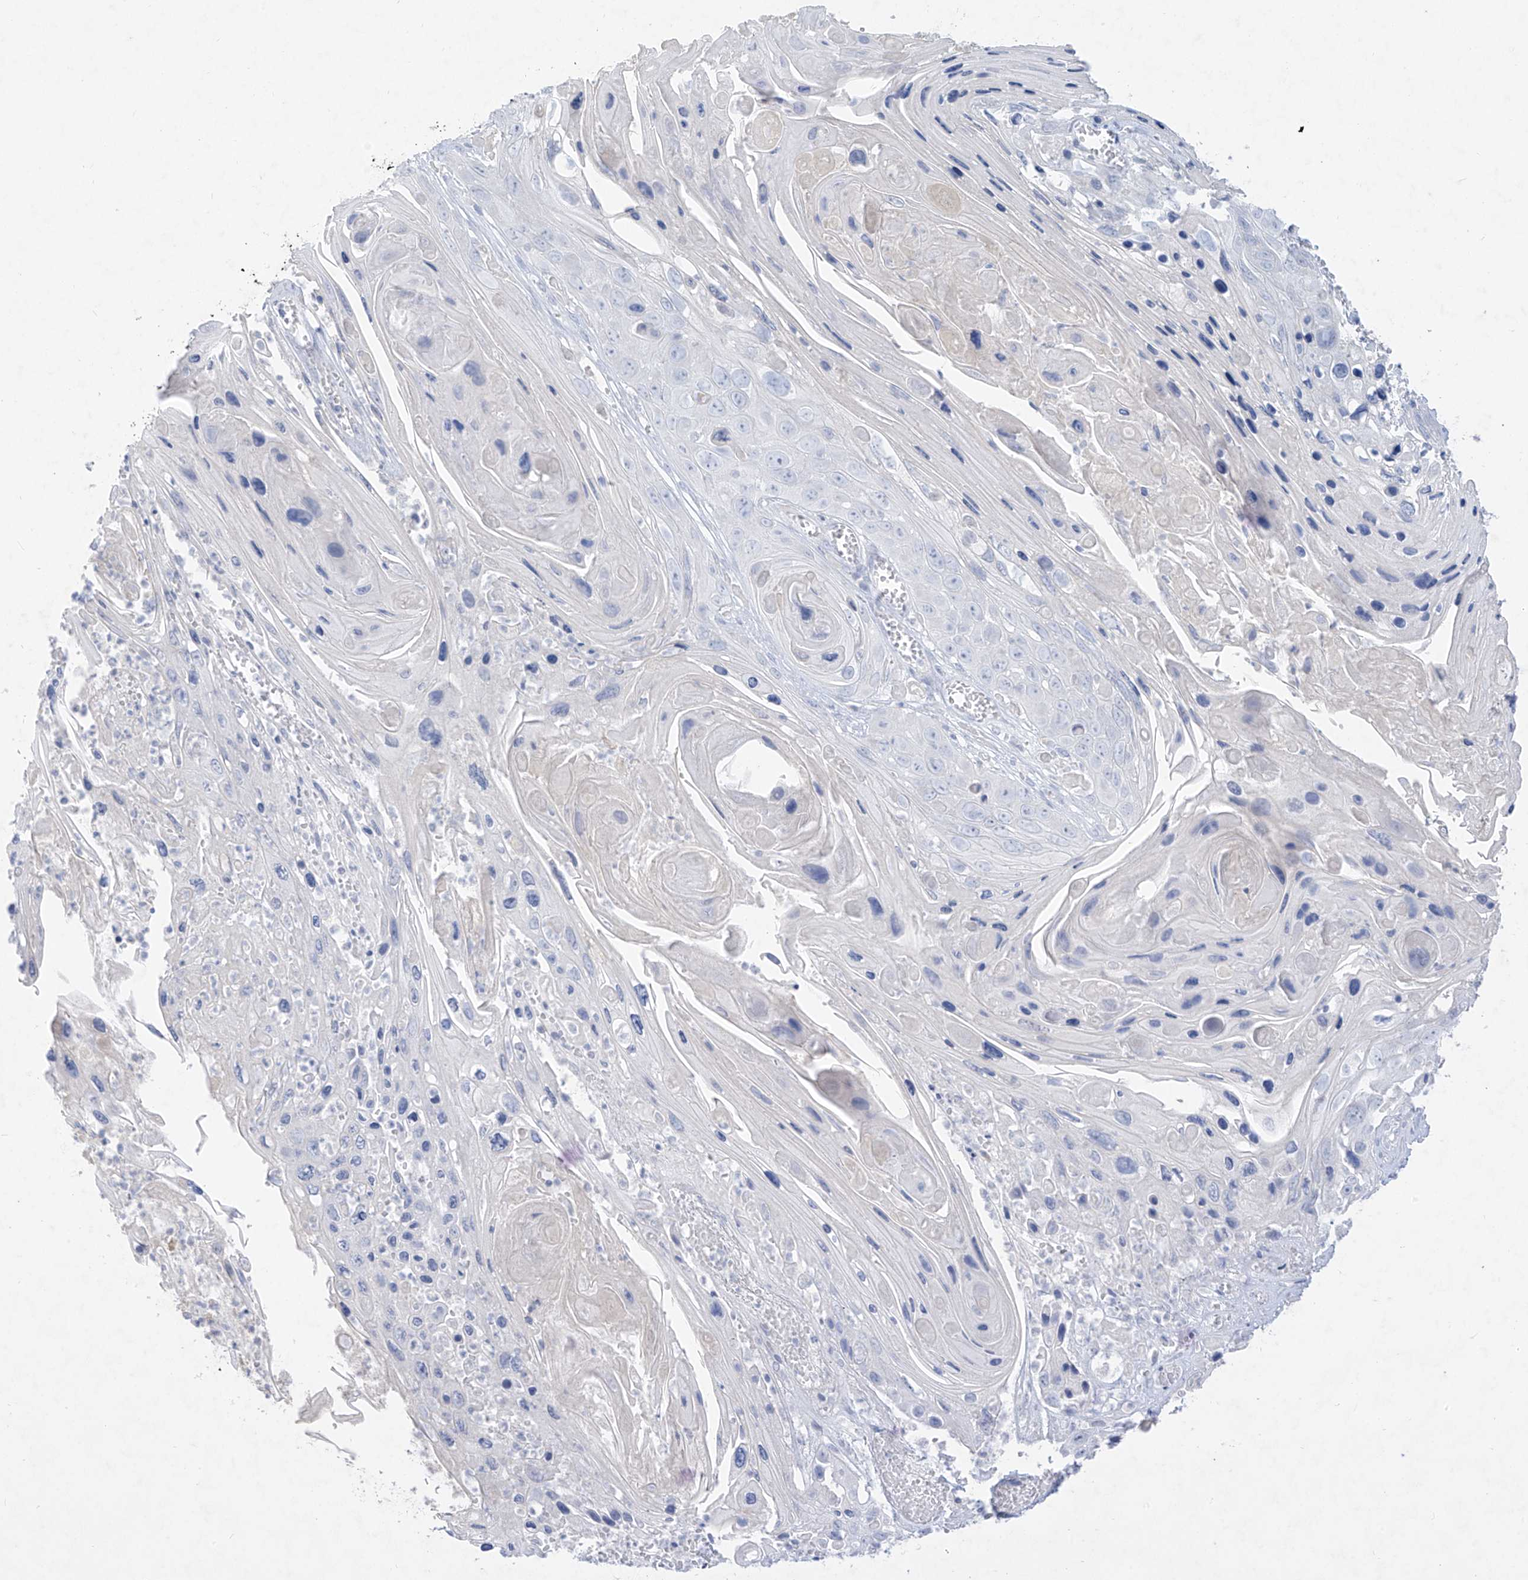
{"staining": {"intensity": "negative", "quantity": "none", "location": "none"}, "tissue": "skin cancer", "cell_type": "Tumor cells", "image_type": "cancer", "snomed": [{"axis": "morphology", "description": "Squamous cell carcinoma, NOS"}, {"axis": "topography", "description": "Skin"}], "caption": "The micrograph reveals no staining of tumor cells in skin cancer.", "gene": "TGM4", "patient": {"sex": "male", "age": 55}}